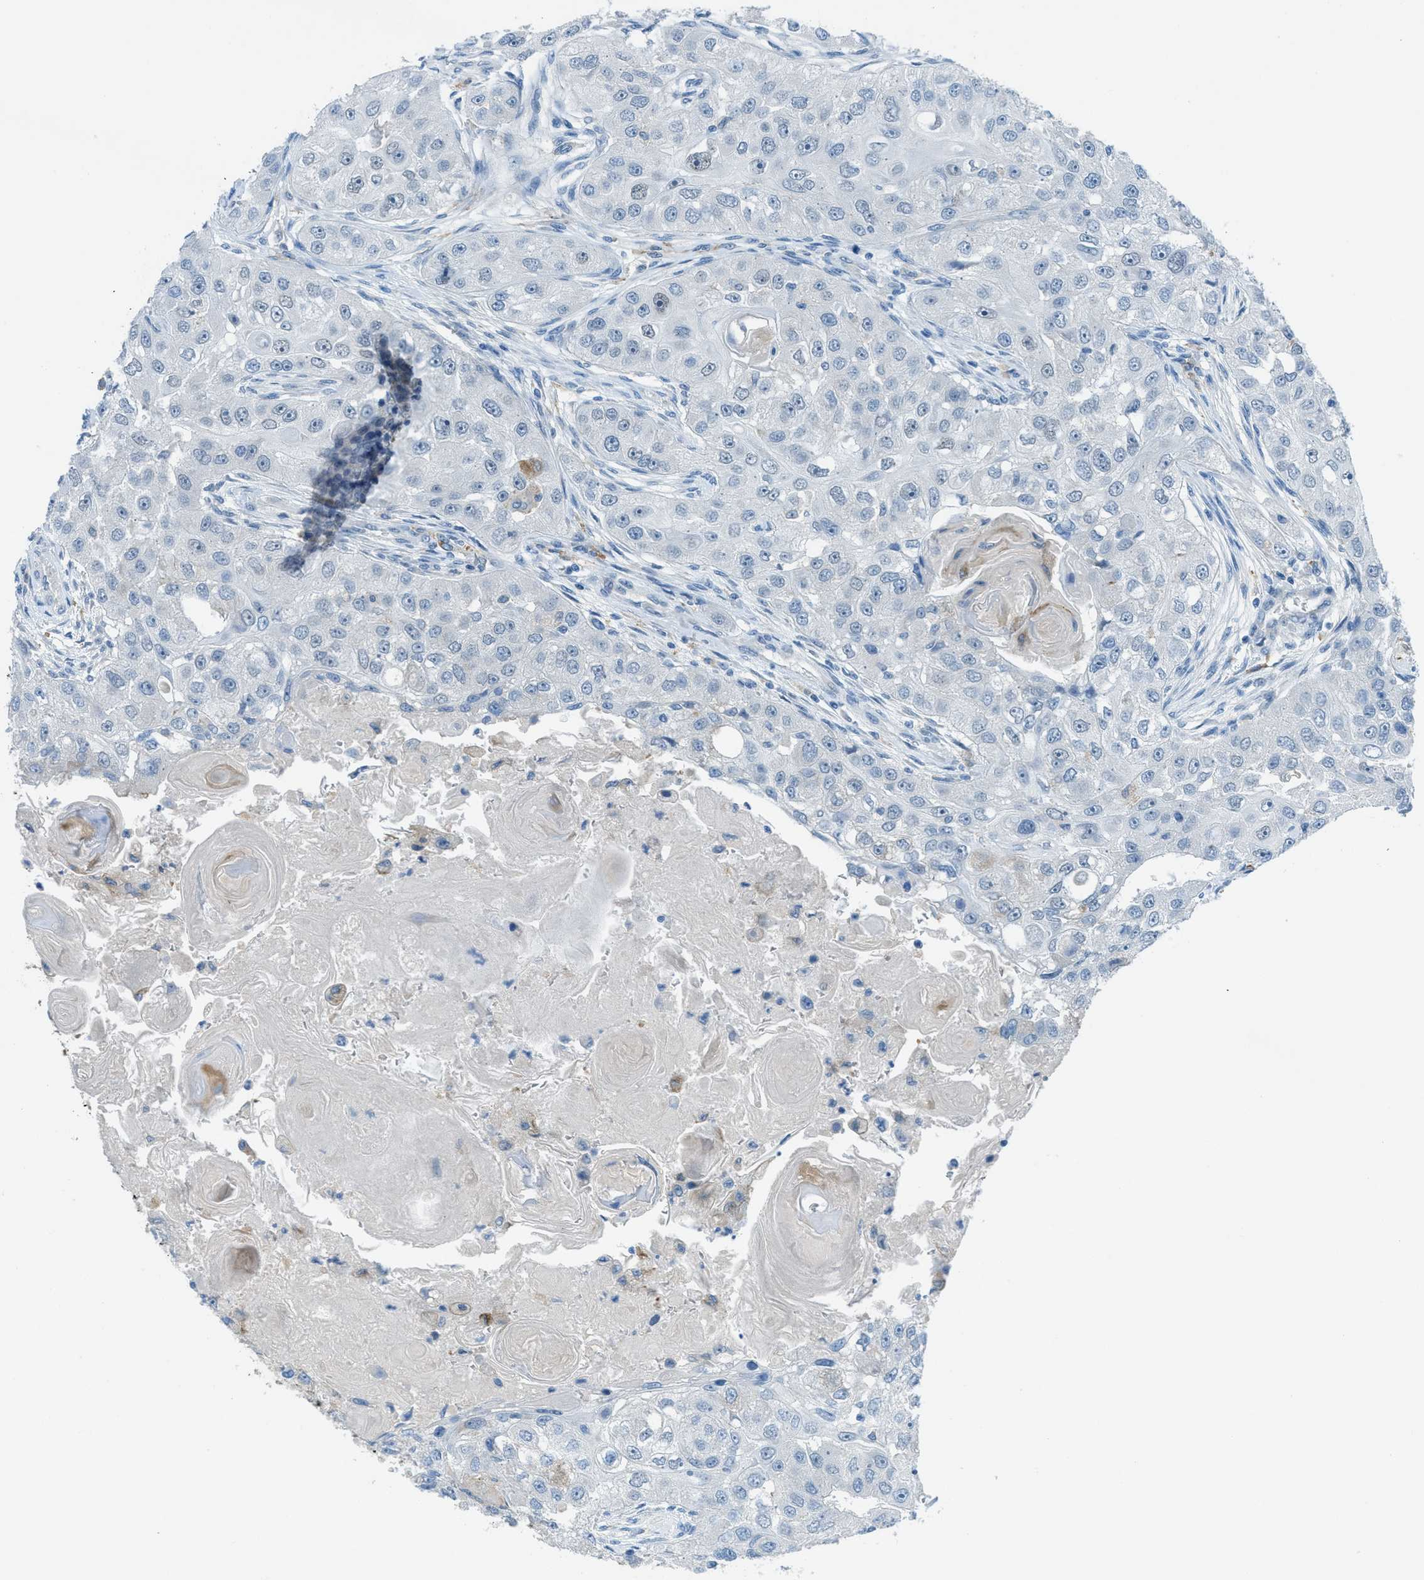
{"staining": {"intensity": "negative", "quantity": "none", "location": "none"}, "tissue": "head and neck cancer", "cell_type": "Tumor cells", "image_type": "cancer", "snomed": [{"axis": "morphology", "description": "Normal tissue, NOS"}, {"axis": "morphology", "description": "Squamous cell carcinoma, NOS"}, {"axis": "topography", "description": "Skeletal muscle"}, {"axis": "topography", "description": "Head-Neck"}], "caption": "Histopathology image shows no protein staining in tumor cells of squamous cell carcinoma (head and neck) tissue.", "gene": "KLHL8", "patient": {"sex": "male", "age": 51}}